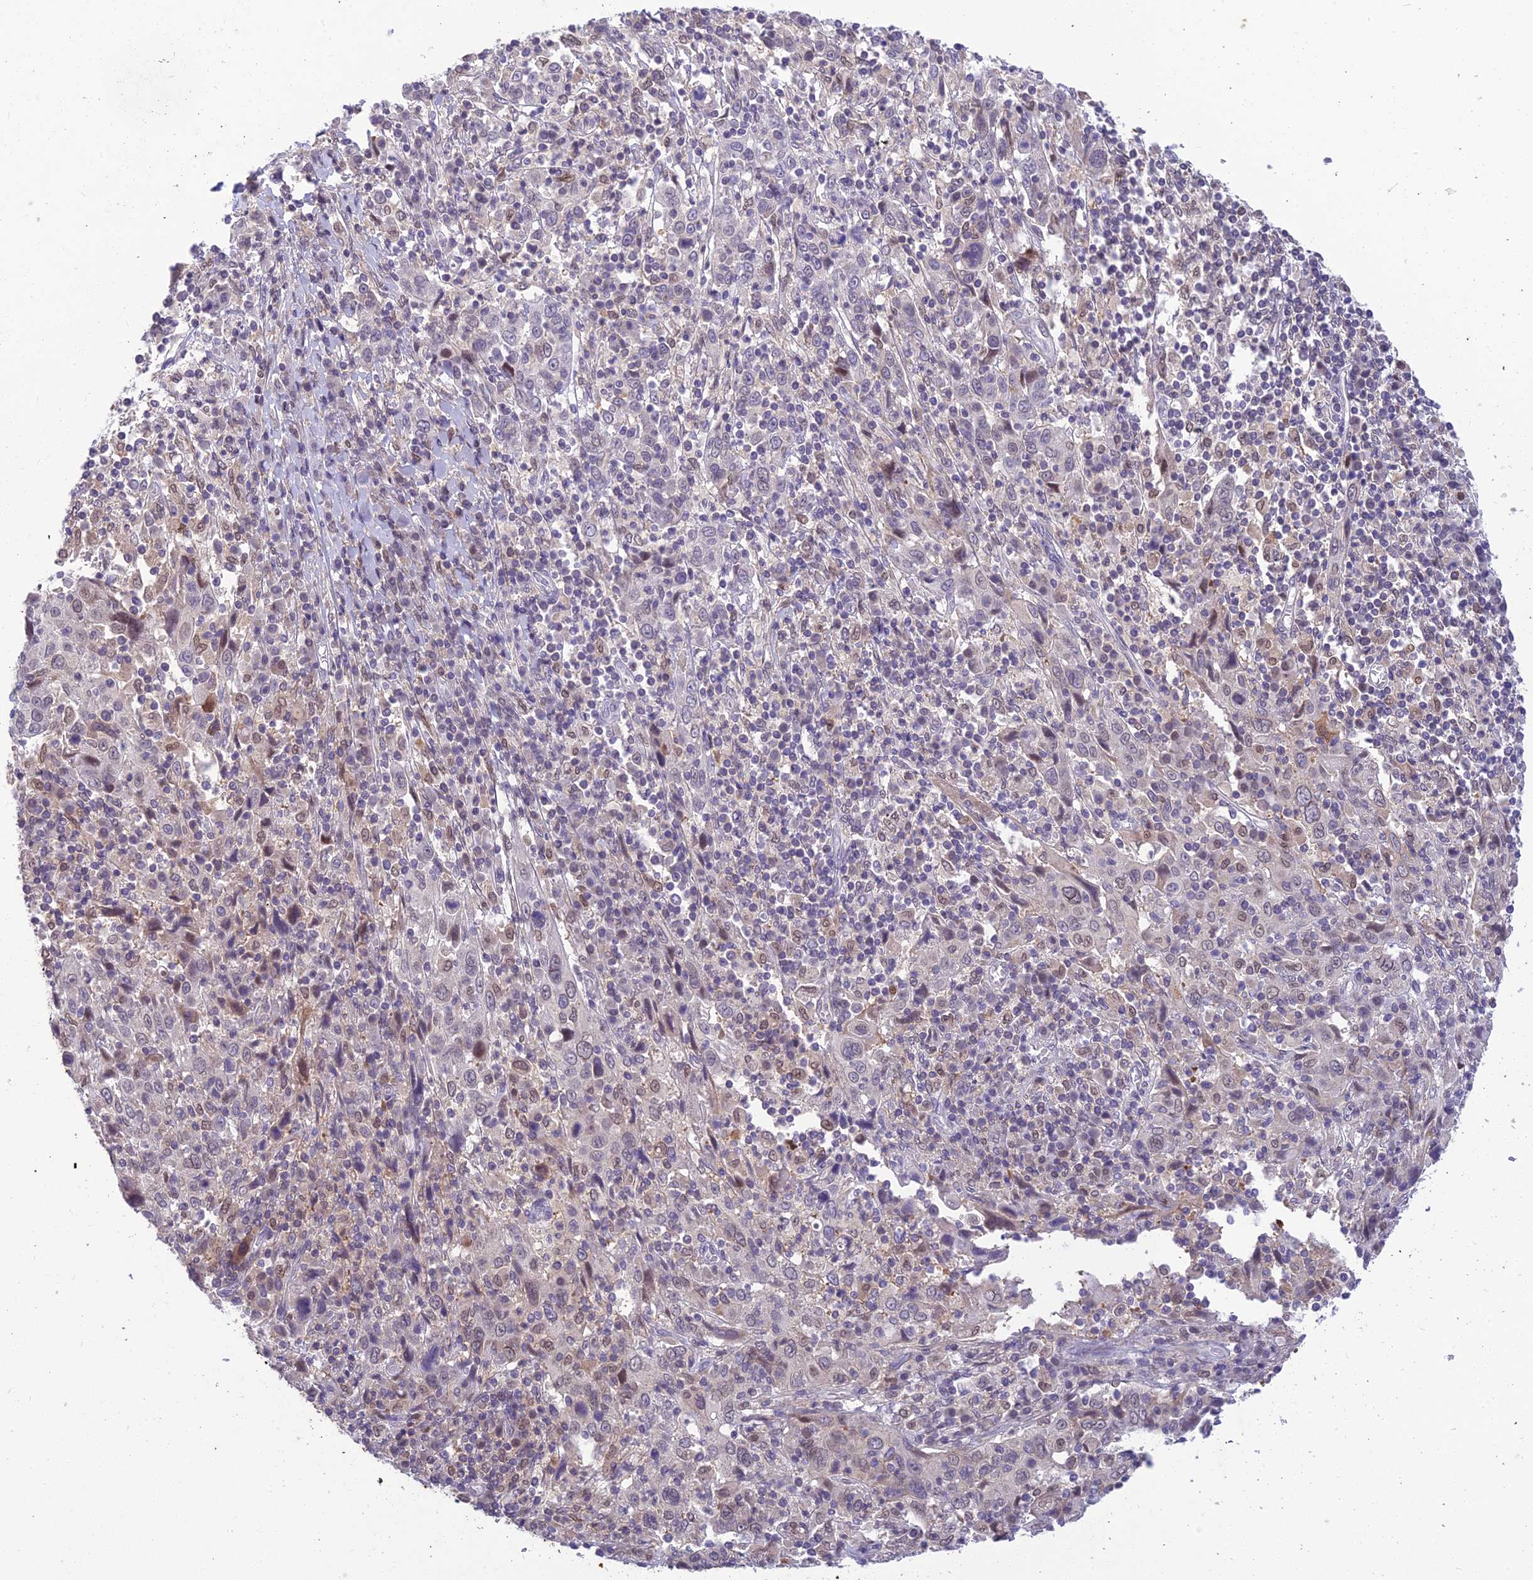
{"staining": {"intensity": "weak", "quantity": "<25%", "location": "nuclear"}, "tissue": "cervical cancer", "cell_type": "Tumor cells", "image_type": "cancer", "snomed": [{"axis": "morphology", "description": "Squamous cell carcinoma, NOS"}, {"axis": "topography", "description": "Cervix"}], "caption": "DAB immunohistochemical staining of human squamous cell carcinoma (cervical) reveals no significant positivity in tumor cells.", "gene": "BMT2", "patient": {"sex": "female", "age": 46}}